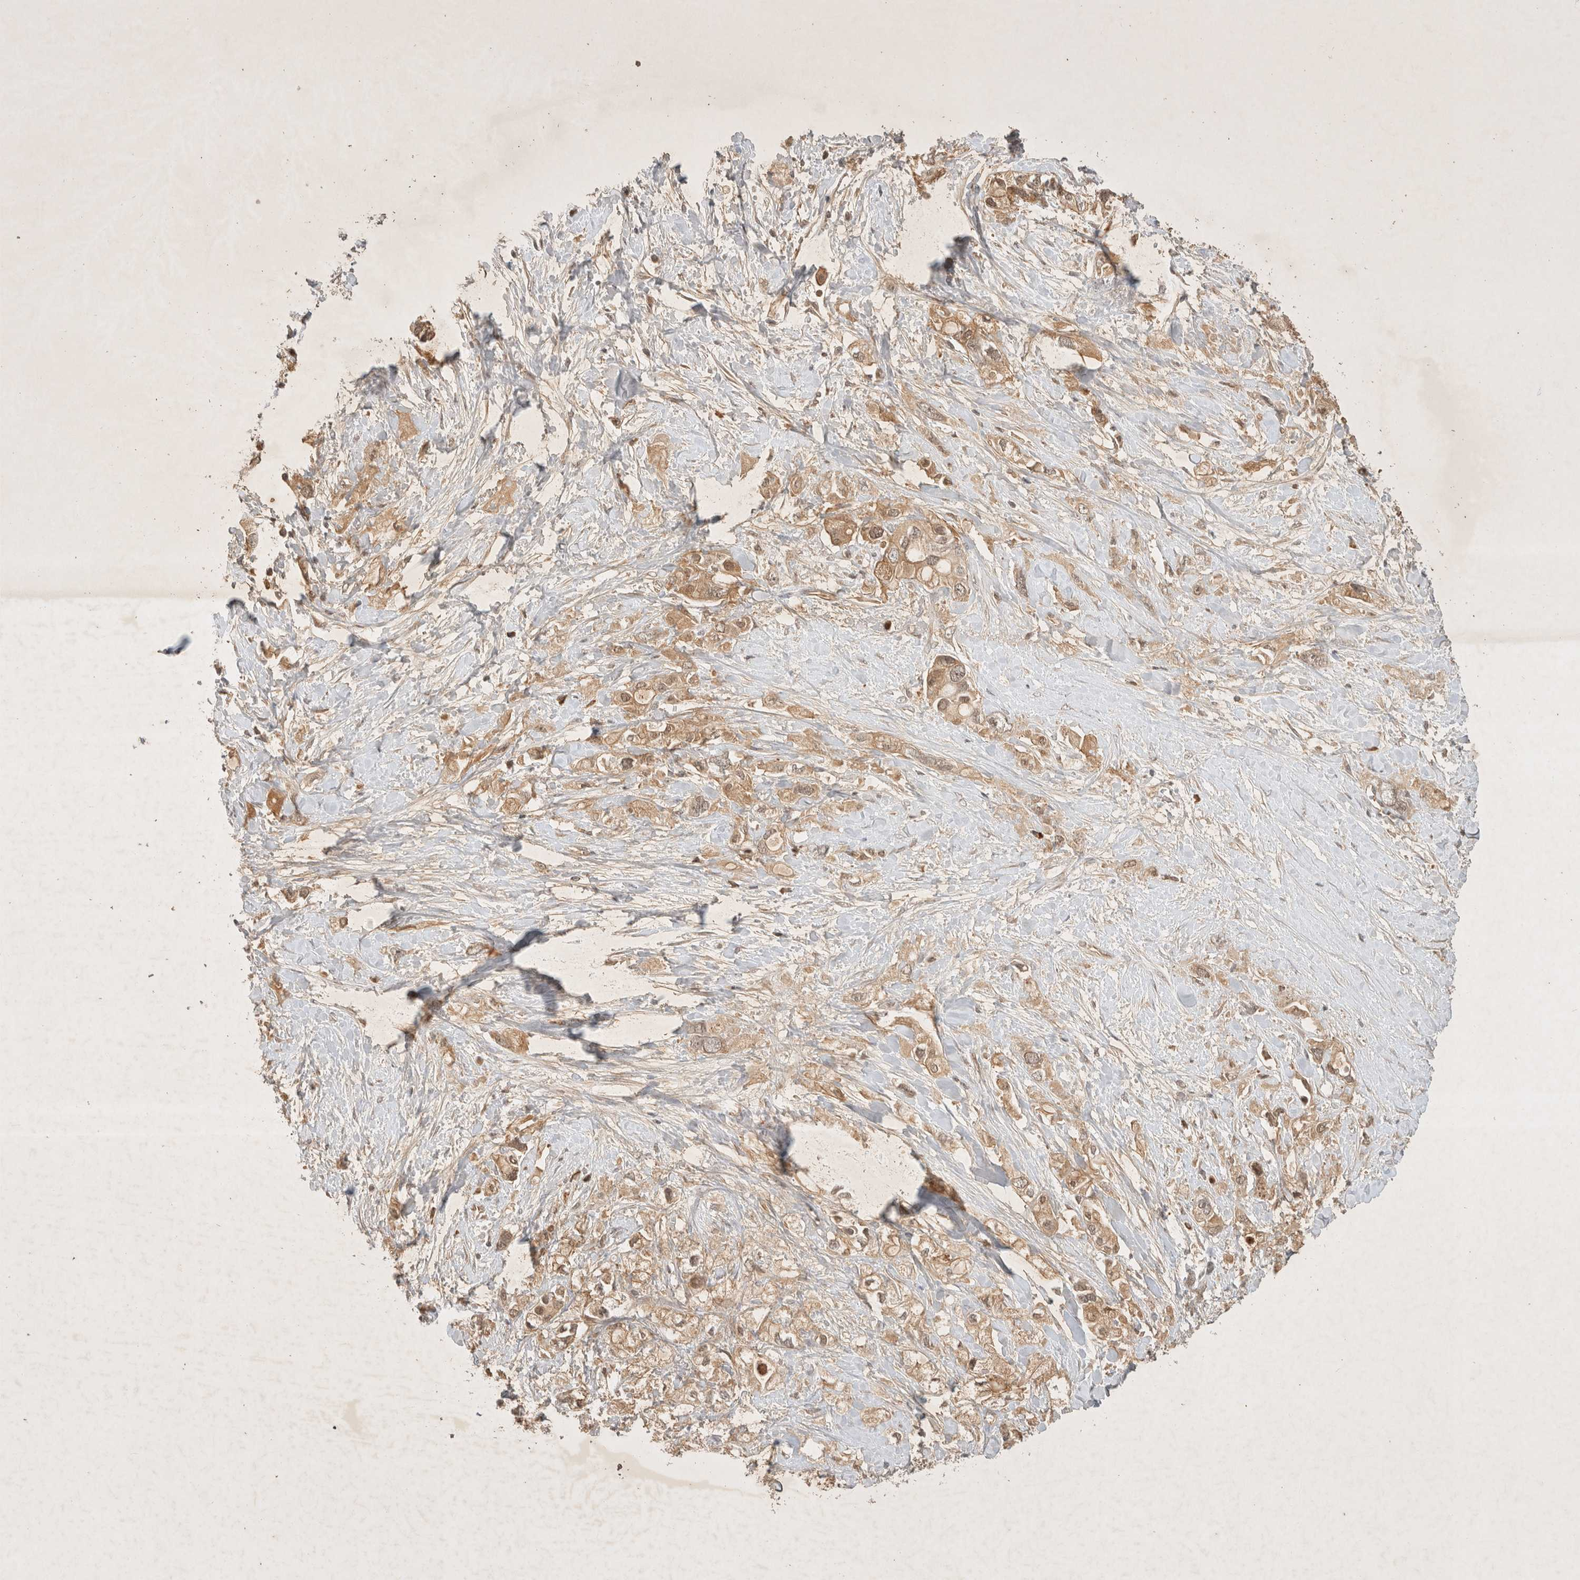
{"staining": {"intensity": "moderate", "quantity": ">75%", "location": "cytoplasmic/membranous,nuclear"}, "tissue": "pancreatic cancer", "cell_type": "Tumor cells", "image_type": "cancer", "snomed": [{"axis": "morphology", "description": "Adenocarcinoma, NOS"}, {"axis": "topography", "description": "Pancreas"}], "caption": "DAB (3,3'-diaminobenzidine) immunohistochemical staining of adenocarcinoma (pancreatic) shows moderate cytoplasmic/membranous and nuclear protein staining in about >75% of tumor cells.", "gene": "YES1", "patient": {"sex": "female", "age": 56}}